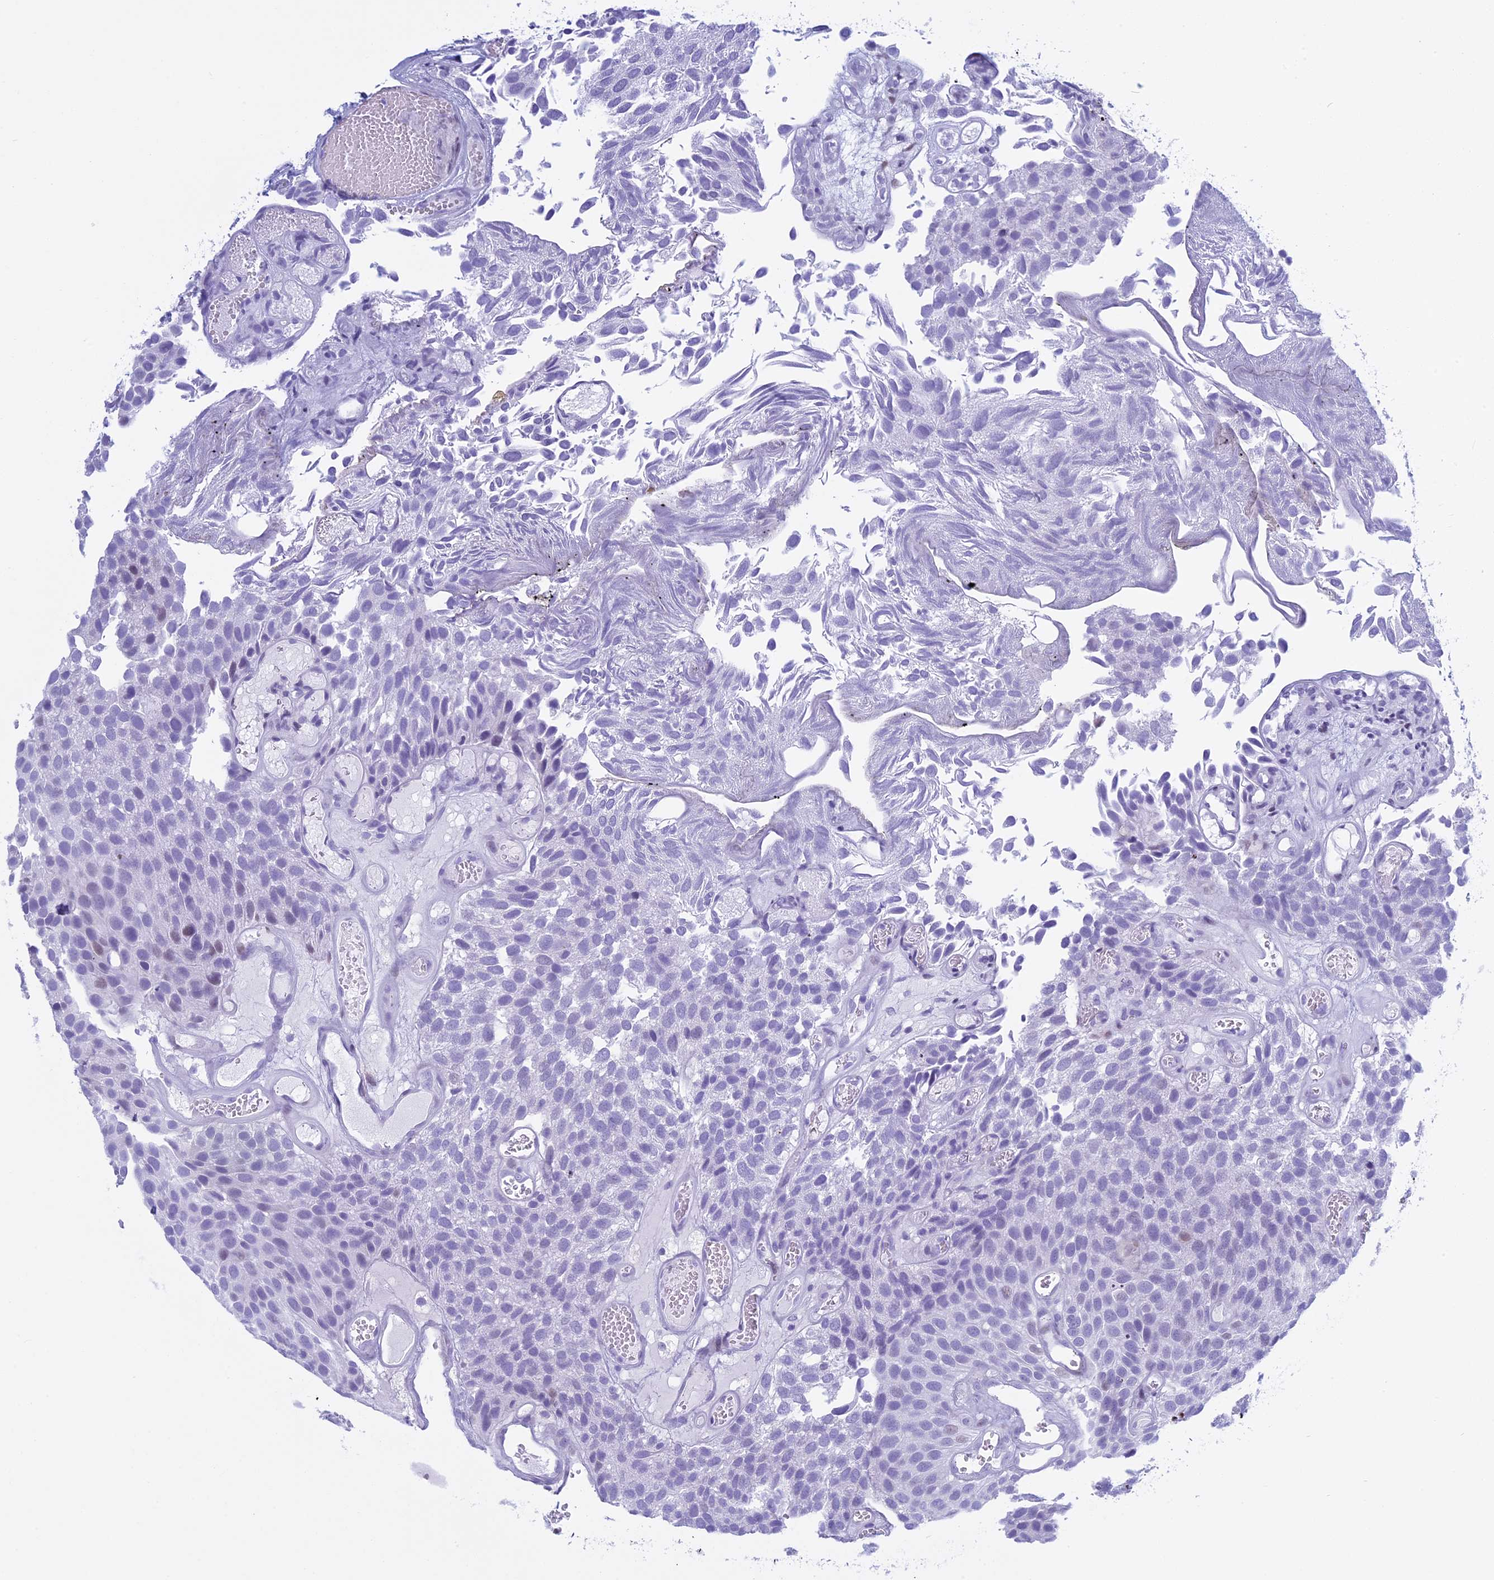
{"staining": {"intensity": "moderate", "quantity": "<25%", "location": "nuclear"}, "tissue": "urothelial cancer", "cell_type": "Tumor cells", "image_type": "cancer", "snomed": [{"axis": "morphology", "description": "Urothelial carcinoma, Low grade"}, {"axis": "topography", "description": "Urinary bladder"}], "caption": "Low-grade urothelial carcinoma stained for a protein demonstrates moderate nuclear positivity in tumor cells.", "gene": "KCTD21", "patient": {"sex": "male", "age": 89}}